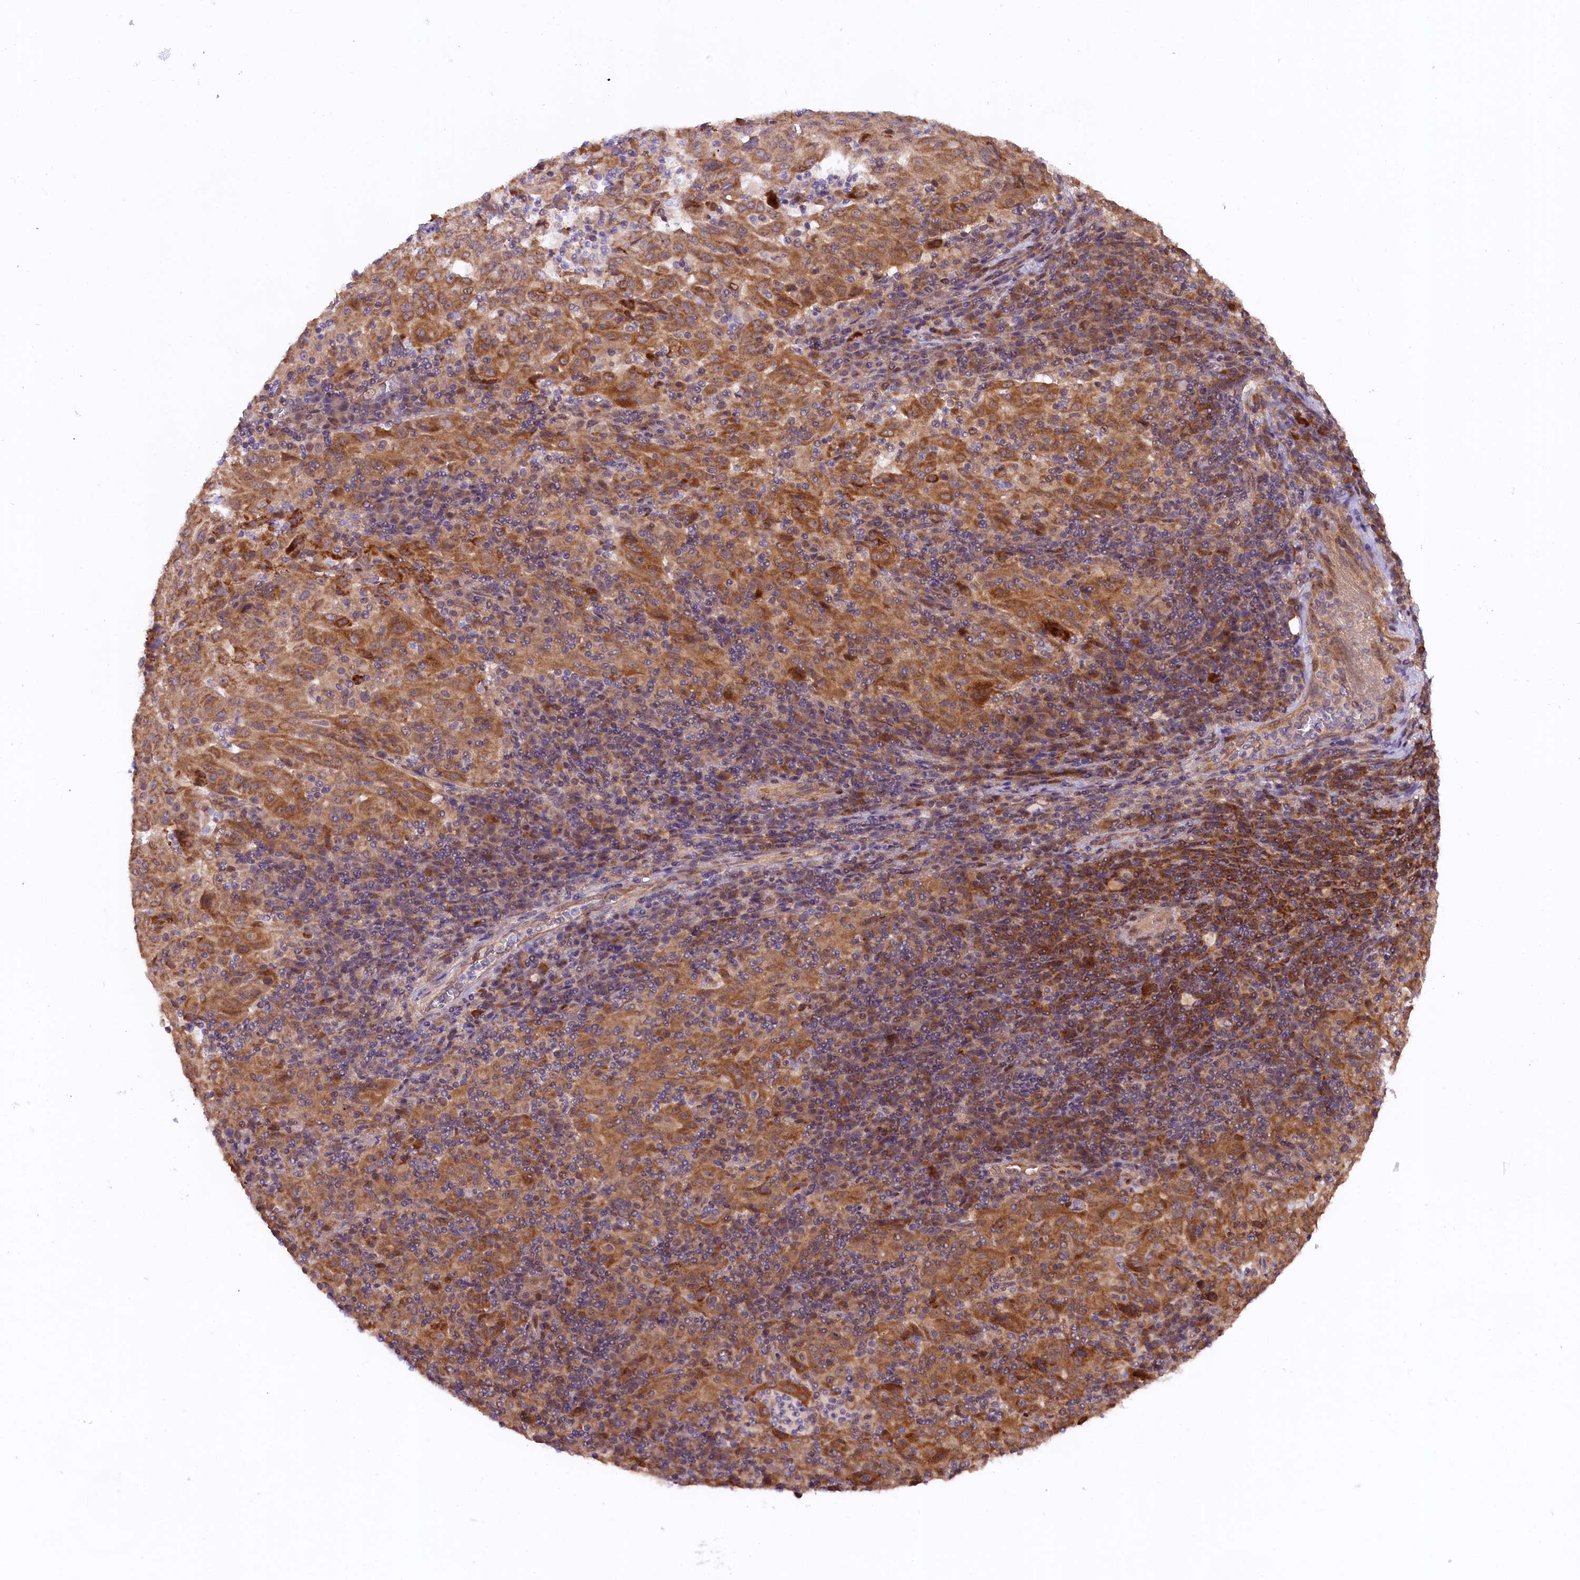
{"staining": {"intensity": "strong", "quantity": ">75%", "location": "cytoplasmic/membranous"}, "tissue": "pancreatic cancer", "cell_type": "Tumor cells", "image_type": "cancer", "snomed": [{"axis": "morphology", "description": "Adenocarcinoma, NOS"}, {"axis": "topography", "description": "Pancreas"}], "caption": "Immunohistochemical staining of pancreatic cancer exhibits high levels of strong cytoplasmic/membranous protein staining in about >75% of tumor cells. (DAB (3,3'-diaminobenzidine) = brown stain, brightfield microscopy at high magnification).", "gene": "DOHH", "patient": {"sex": "male", "age": 63}}